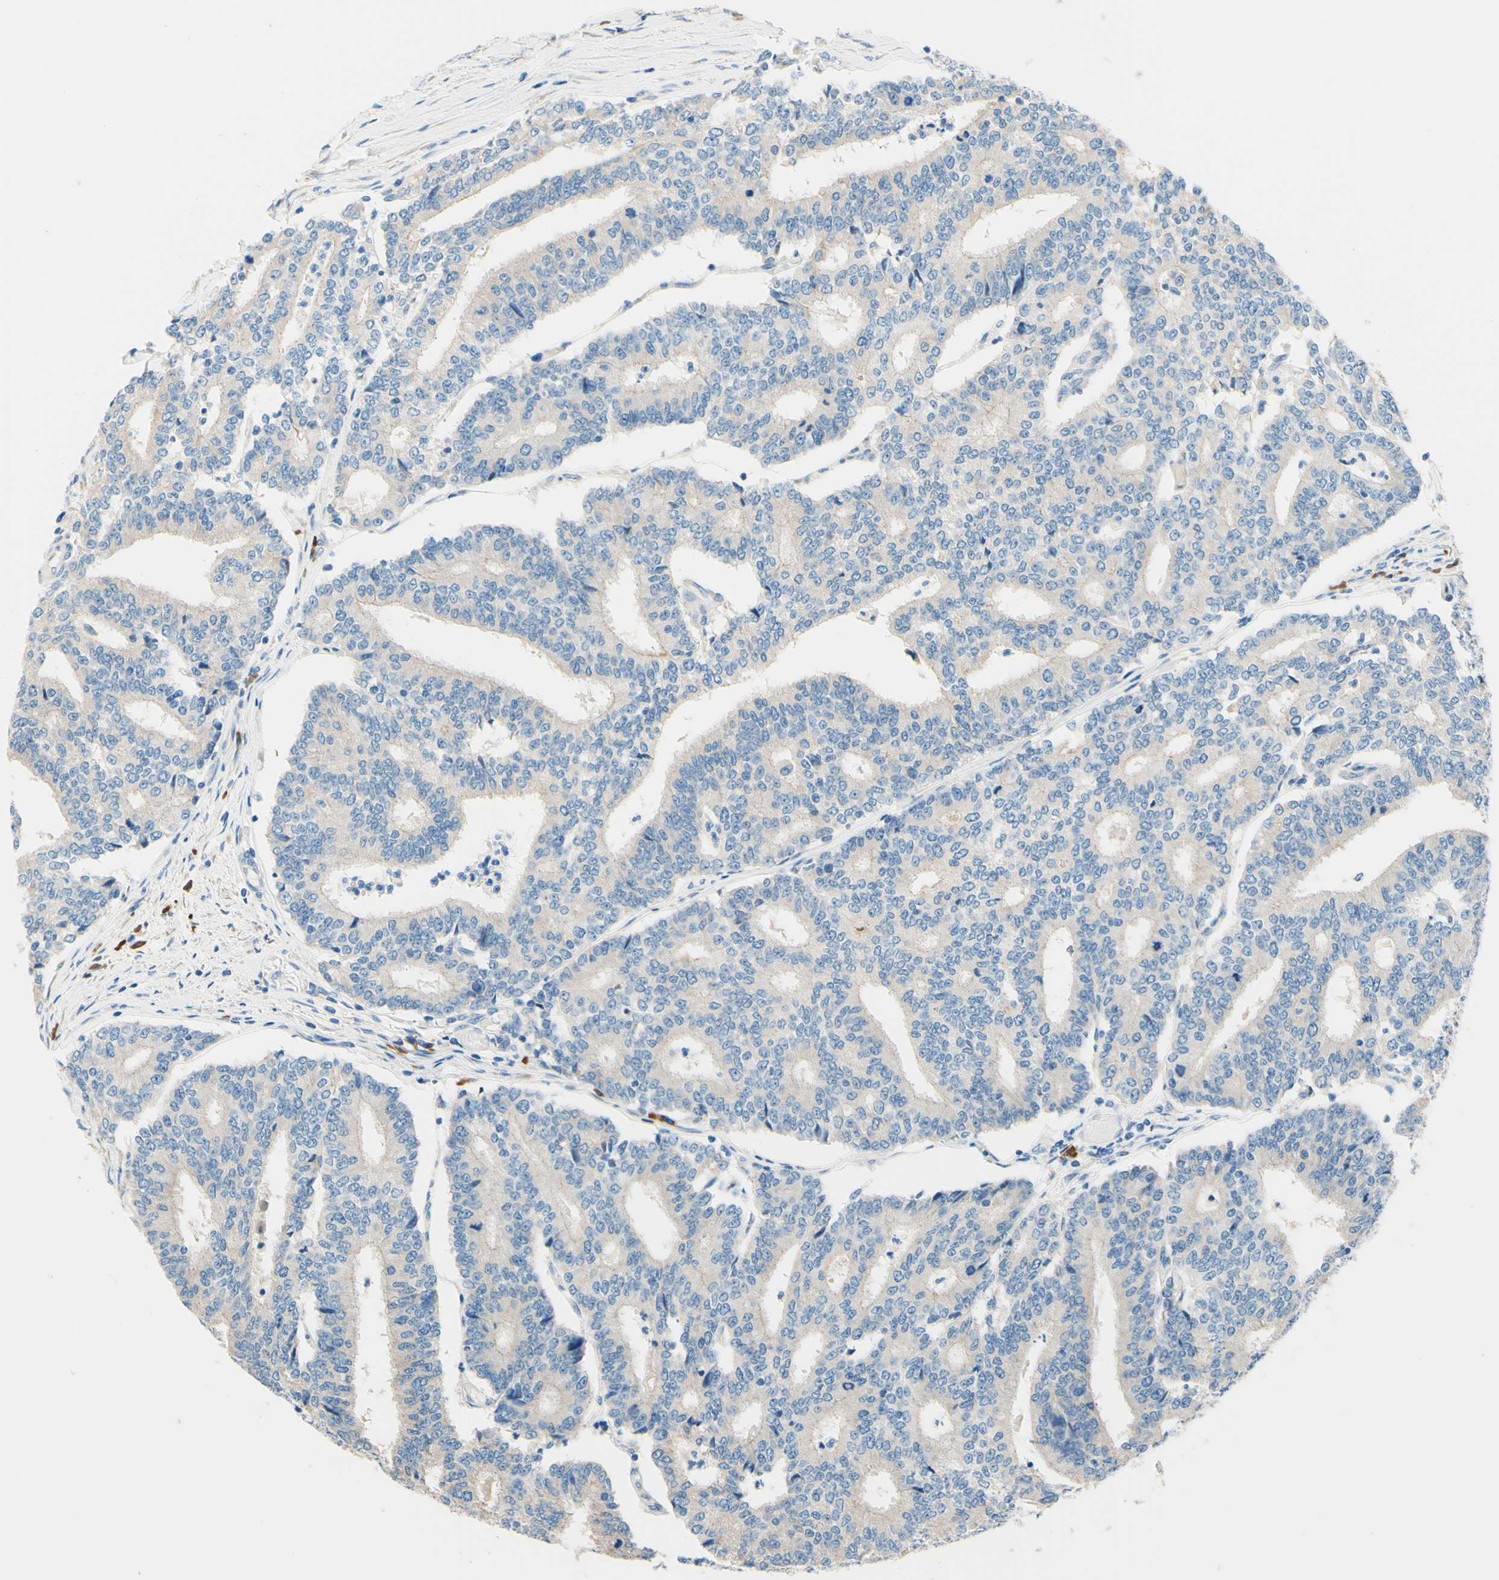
{"staining": {"intensity": "negative", "quantity": "none", "location": "none"}, "tissue": "prostate cancer", "cell_type": "Tumor cells", "image_type": "cancer", "snomed": [{"axis": "morphology", "description": "Normal tissue, NOS"}, {"axis": "morphology", "description": "Adenocarcinoma, High grade"}, {"axis": "topography", "description": "Prostate"}, {"axis": "topography", "description": "Seminal veicle"}], "caption": "Adenocarcinoma (high-grade) (prostate) was stained to show a protein in brown. There is no significant positivity in tumor cells. The staining is performed using DAB (3,3'-diaminobenzidine) brown chromogen with nuclei counter-stained in using hematoxylin.", "gene": "PASD1", "patient": {"sex": "male", "age": 55}}